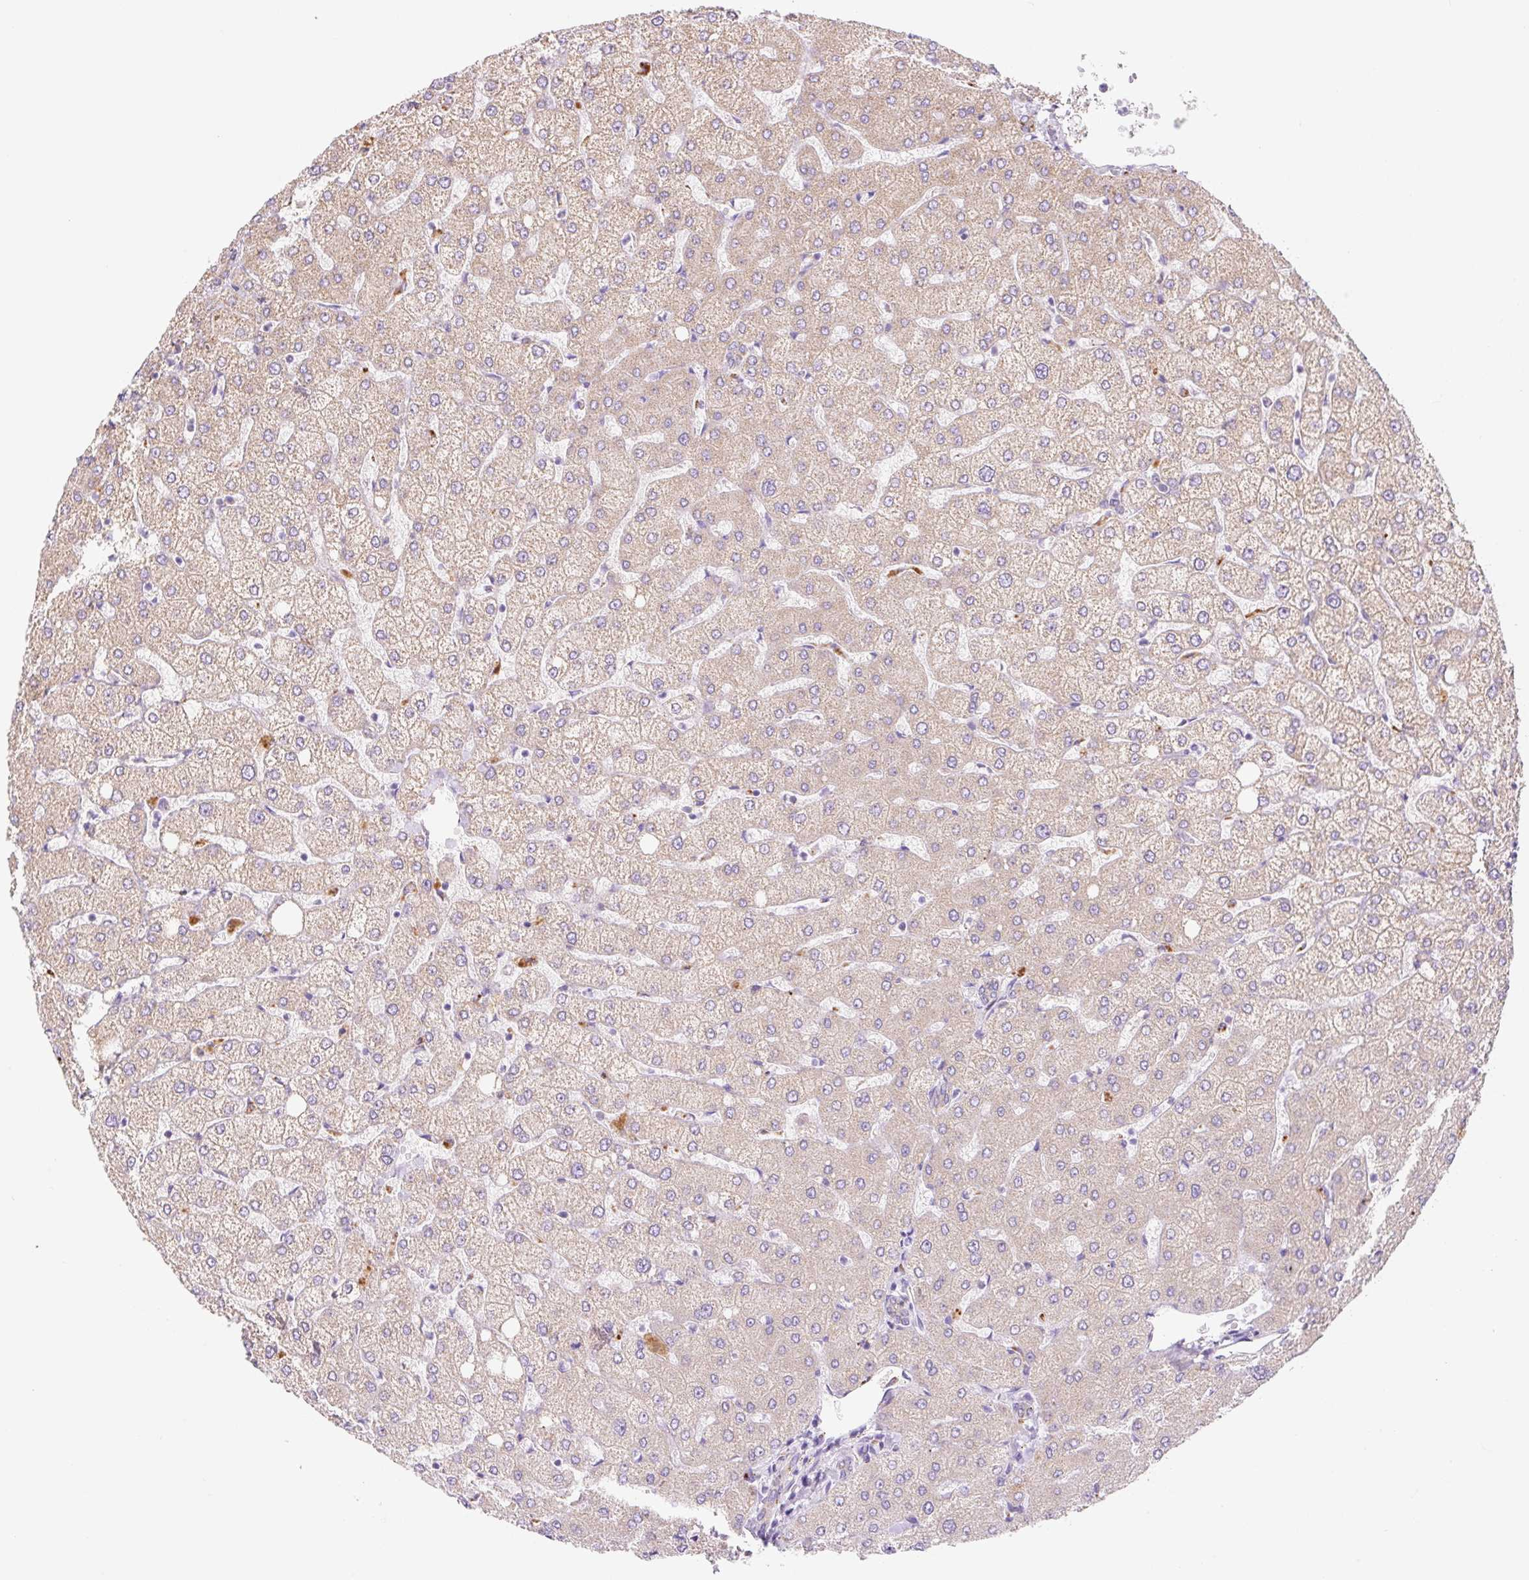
{"staining": {"intensity": "weak", "quantity": "25%-75%", "location": "cytoplasmic/membranous"}, "tissue": "liver", "cell_type": "Cholangiocytes", "image_type": "normal", "snomed": [{"axis": "morphology", "description": "Normal tissue, NOS"}, {"axis": "topography", "description": "Liver"}], "caption": "About 25%-75% of cholangiocytes in unremarkable liver show weak cytoplasmic/membranous protein expression as visualized by brown immunohistochemical staining.", "gene": "CLEC3A", "patient": {"sex": "female", "age": 54}}